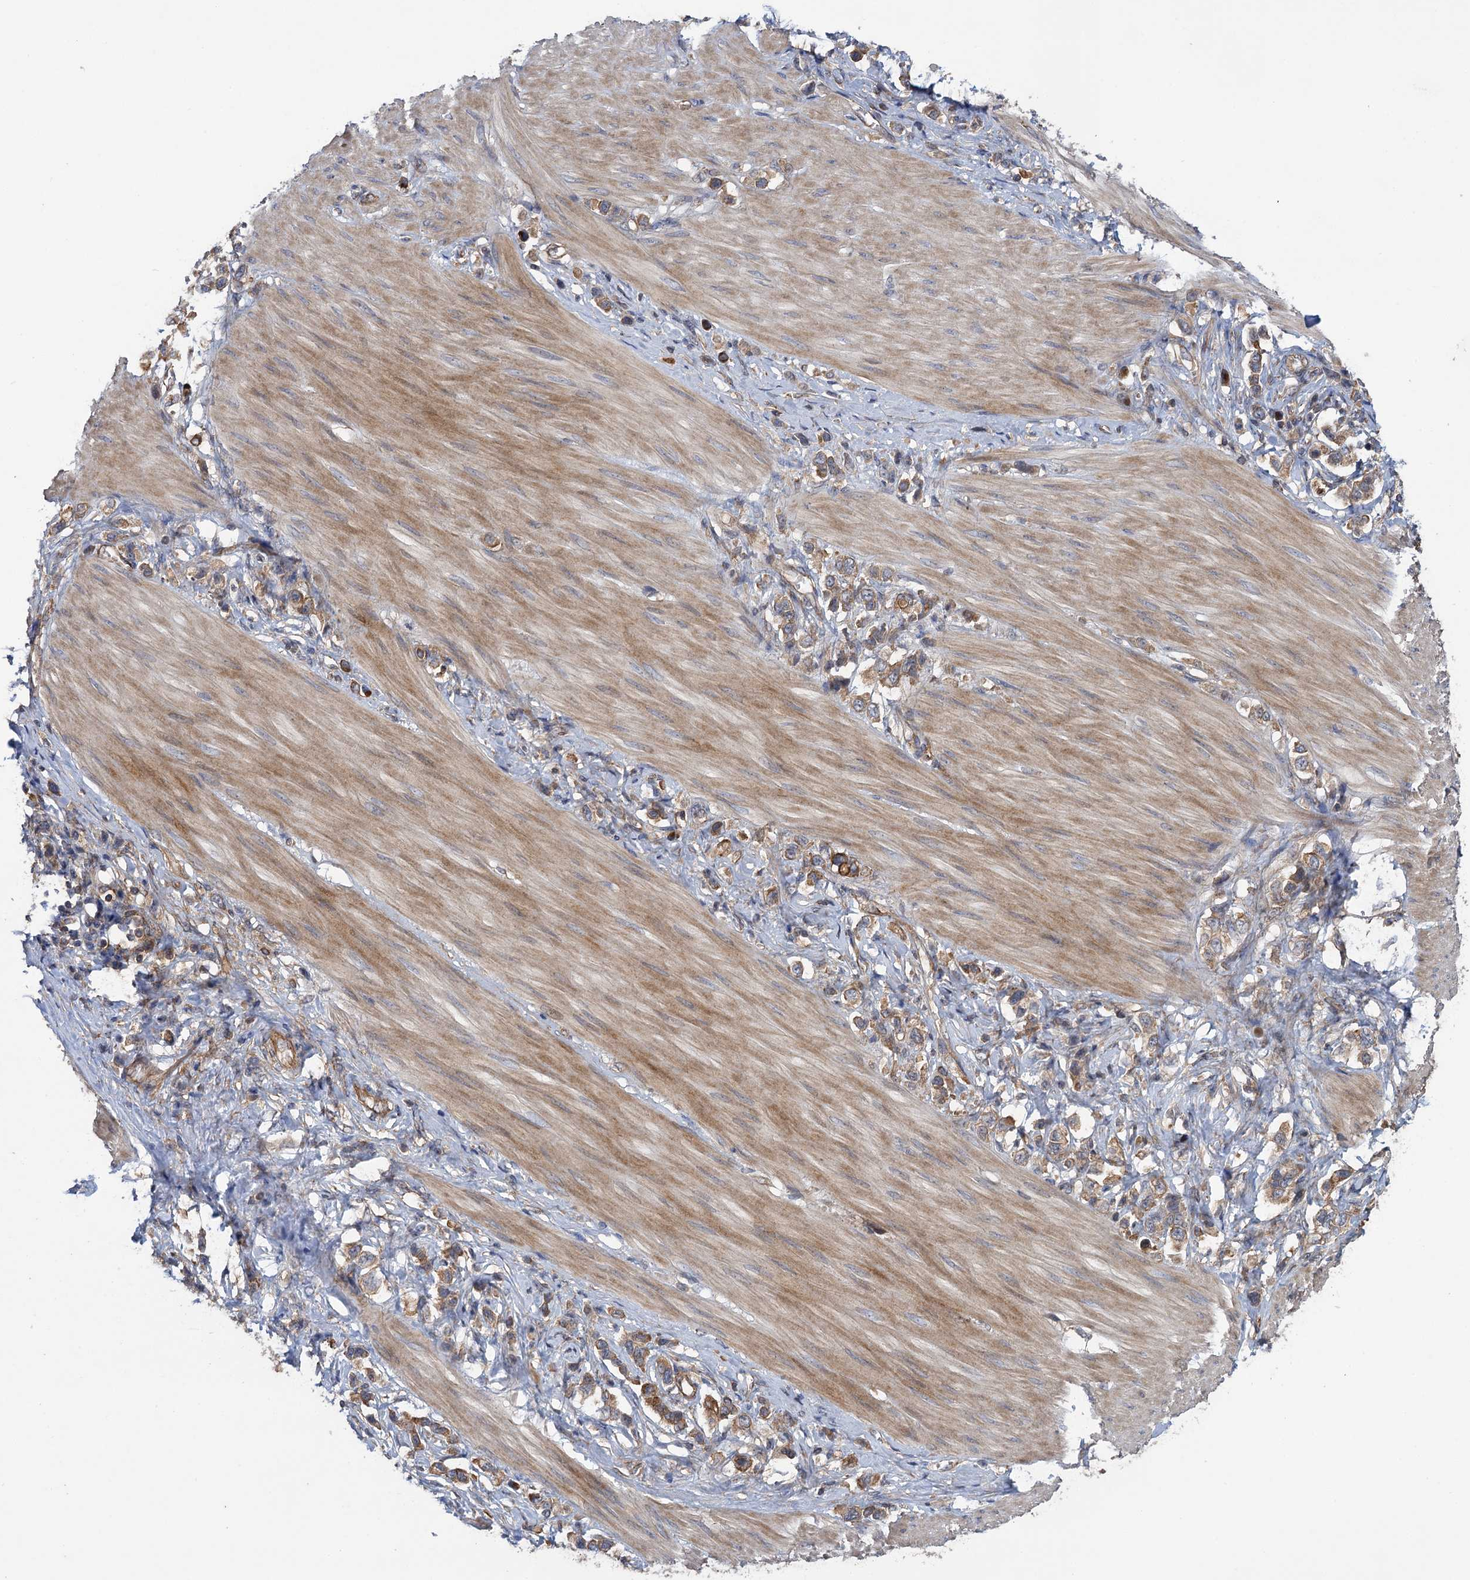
{"staining": {"intensity": "moderate", "quantity": ">75%", "location": "cytoplasmic/membranous"}, "tissue": "stomach cancer", "cell_type": "Tumor cells", "image_type": "cancer", "snomed": [{"axis": "morphology", "description": "Adenocarcinoma, NOS"}, {"axis": "topography", "description": "Stomach"}], "caption": "A photomicrograph showing moderate cytoplasmic/membranous staining in about >75% of tumor cells in stomach cancer (adenocarcinoma), as visualized by brown immunohistochemical staining.", "gene": "HAUS1", "patient": {"sex": "female", "age": 65}}